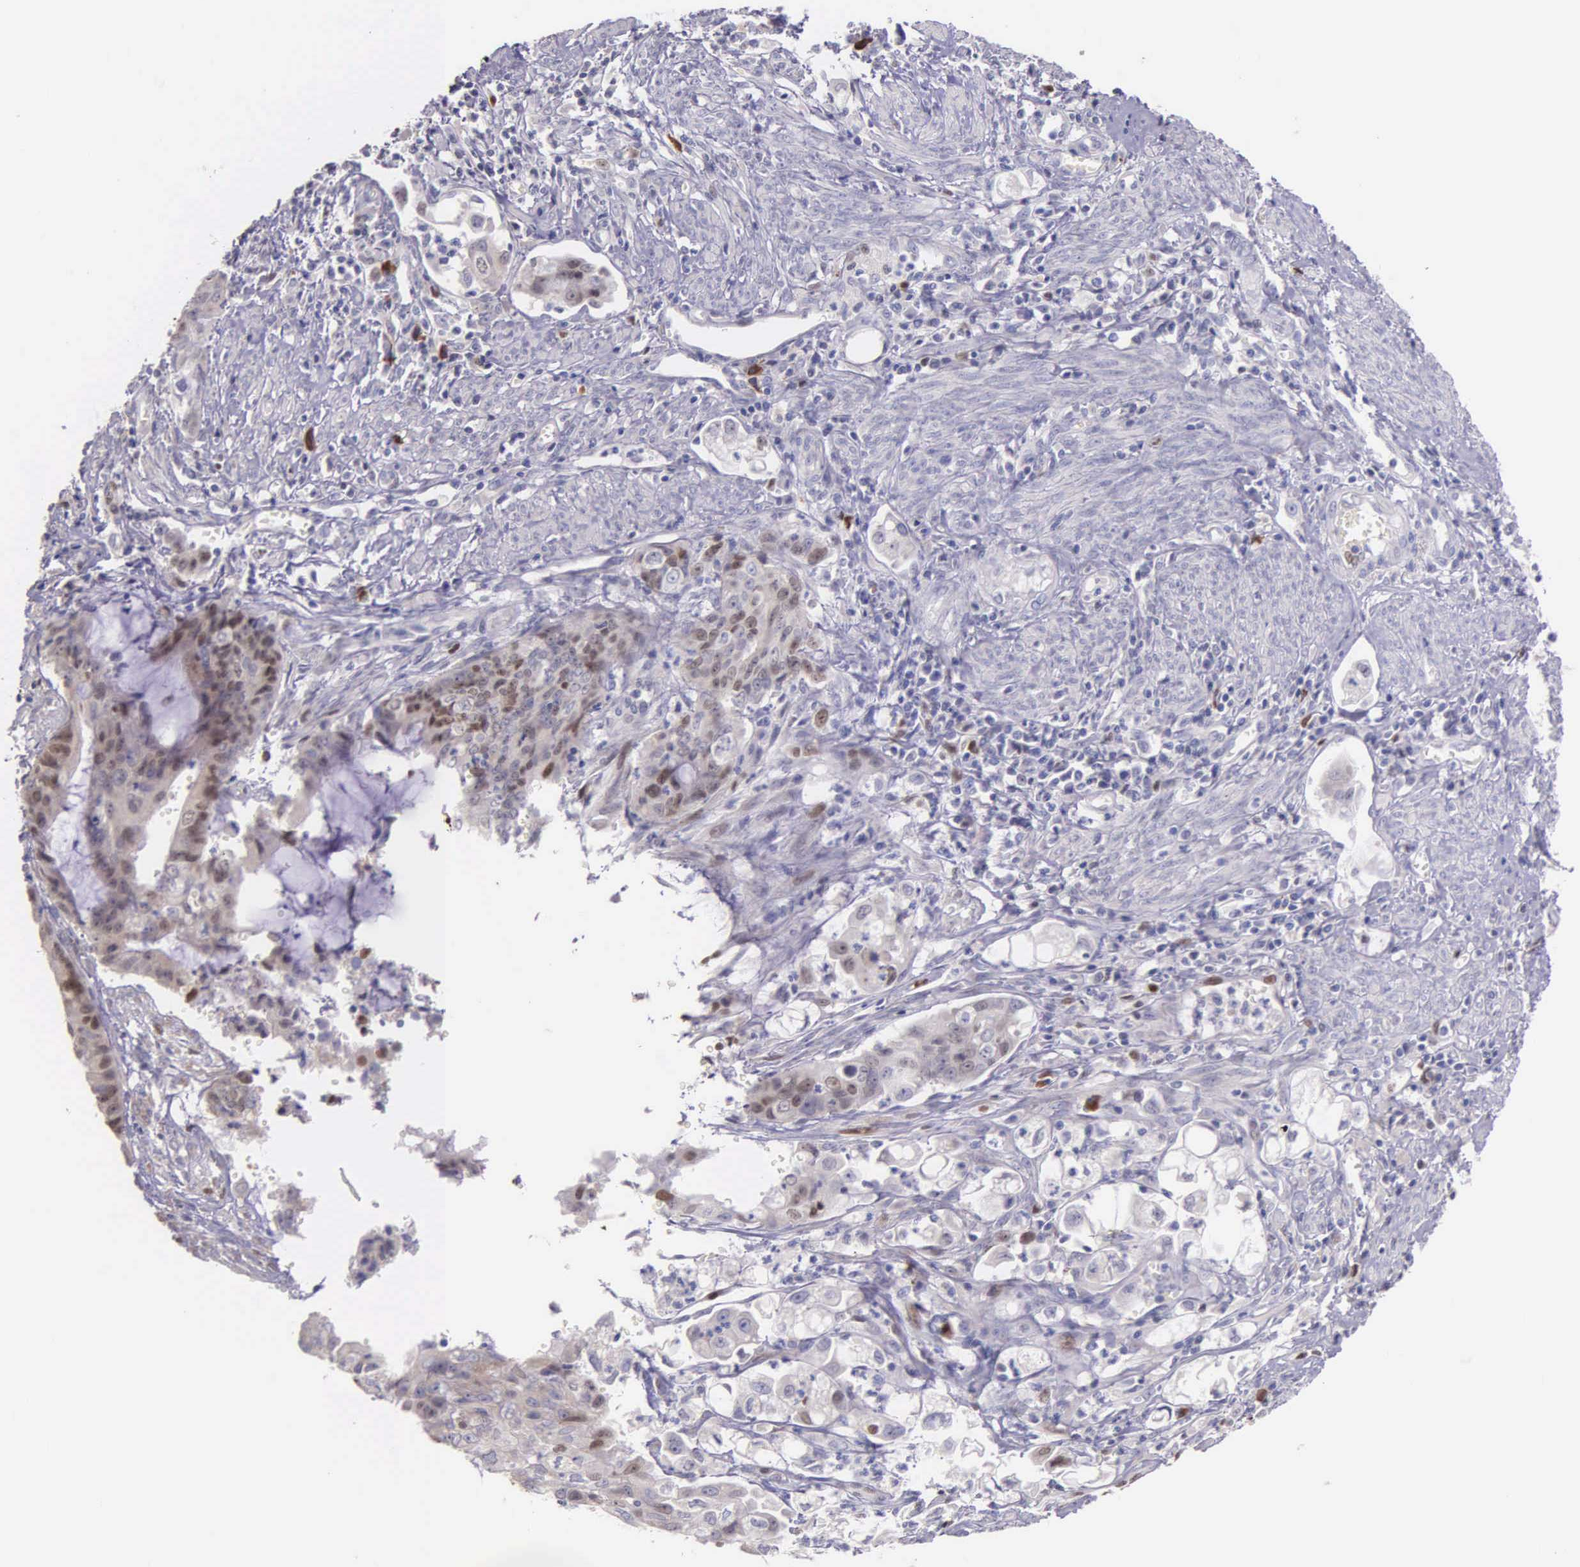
{"staining": {"intensity": "moderate", "quantity": "<25%", "location": "nuclear"}, "tissue": "endometrial cancer", "cell_type": "Tumor cells", "image_type": "cancer", "snomed": [{"axis": "morphology", "description": "Adenocarcinoma, NOS"}, {"axis": "topography", "description": "Endometrium"}], "caption": "Protein analysis of endometrial cancer tissue displays moderate nuclear expression in approximately <25% of tumor cells.", "gene": "MCM5", "patient": {"sex": "female", "age": 75}}